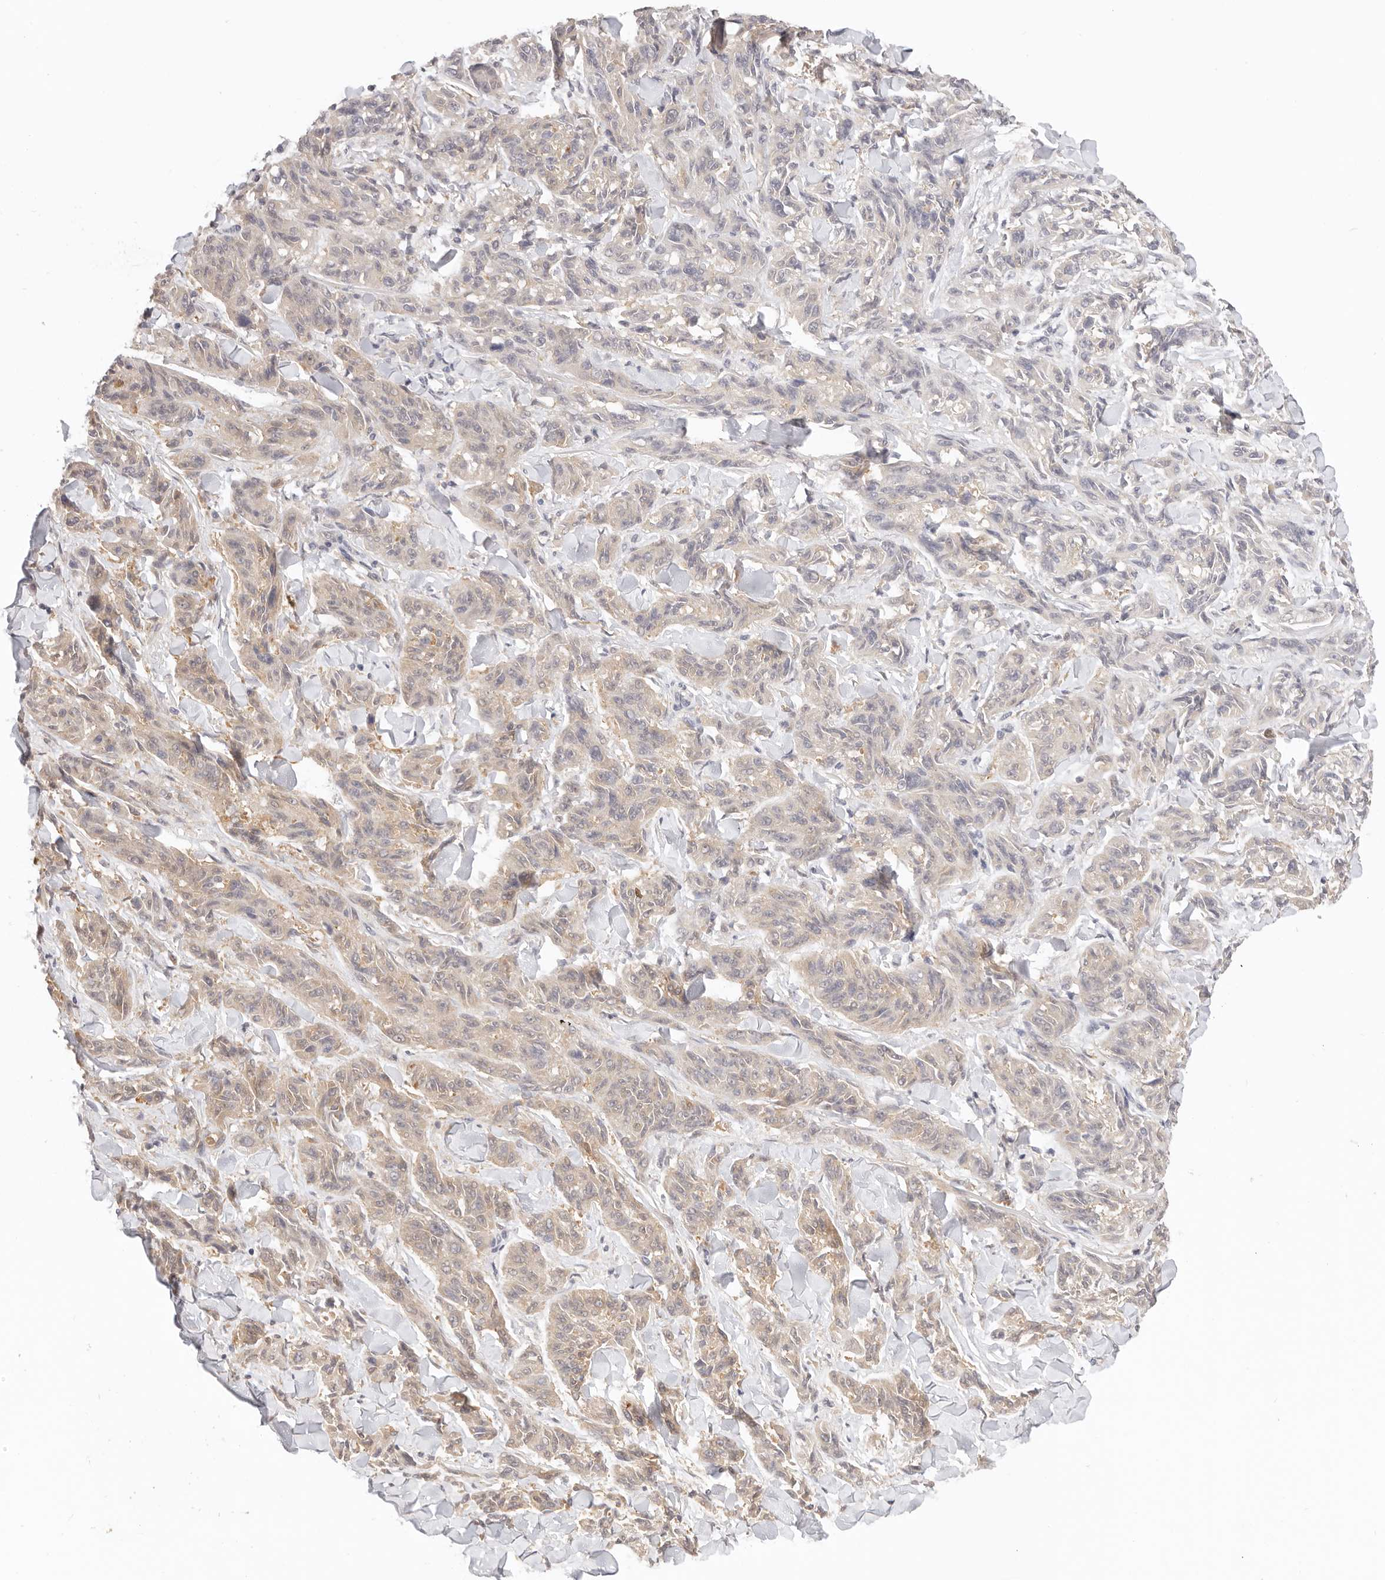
{"staining": {"intensity": "weak", "quantity": "<25%", "location": "cytoplasmic/membranous"}, "tissue": "melanoma", "cell_type": "Tumor cells", "image_type": "cancer", "snomed": [{"axis": "morphology", "description": "Malignant melanoma, NOS"}, {"axis": "topography", "description": "Skin"}], "caption": "An immunohistochemistry image of malignant melanoma is shown. There is no staining in tumor cells of malignant melanoma.", "gene": "GGPS1", "patient": {"sex": "male", "age": 53}}